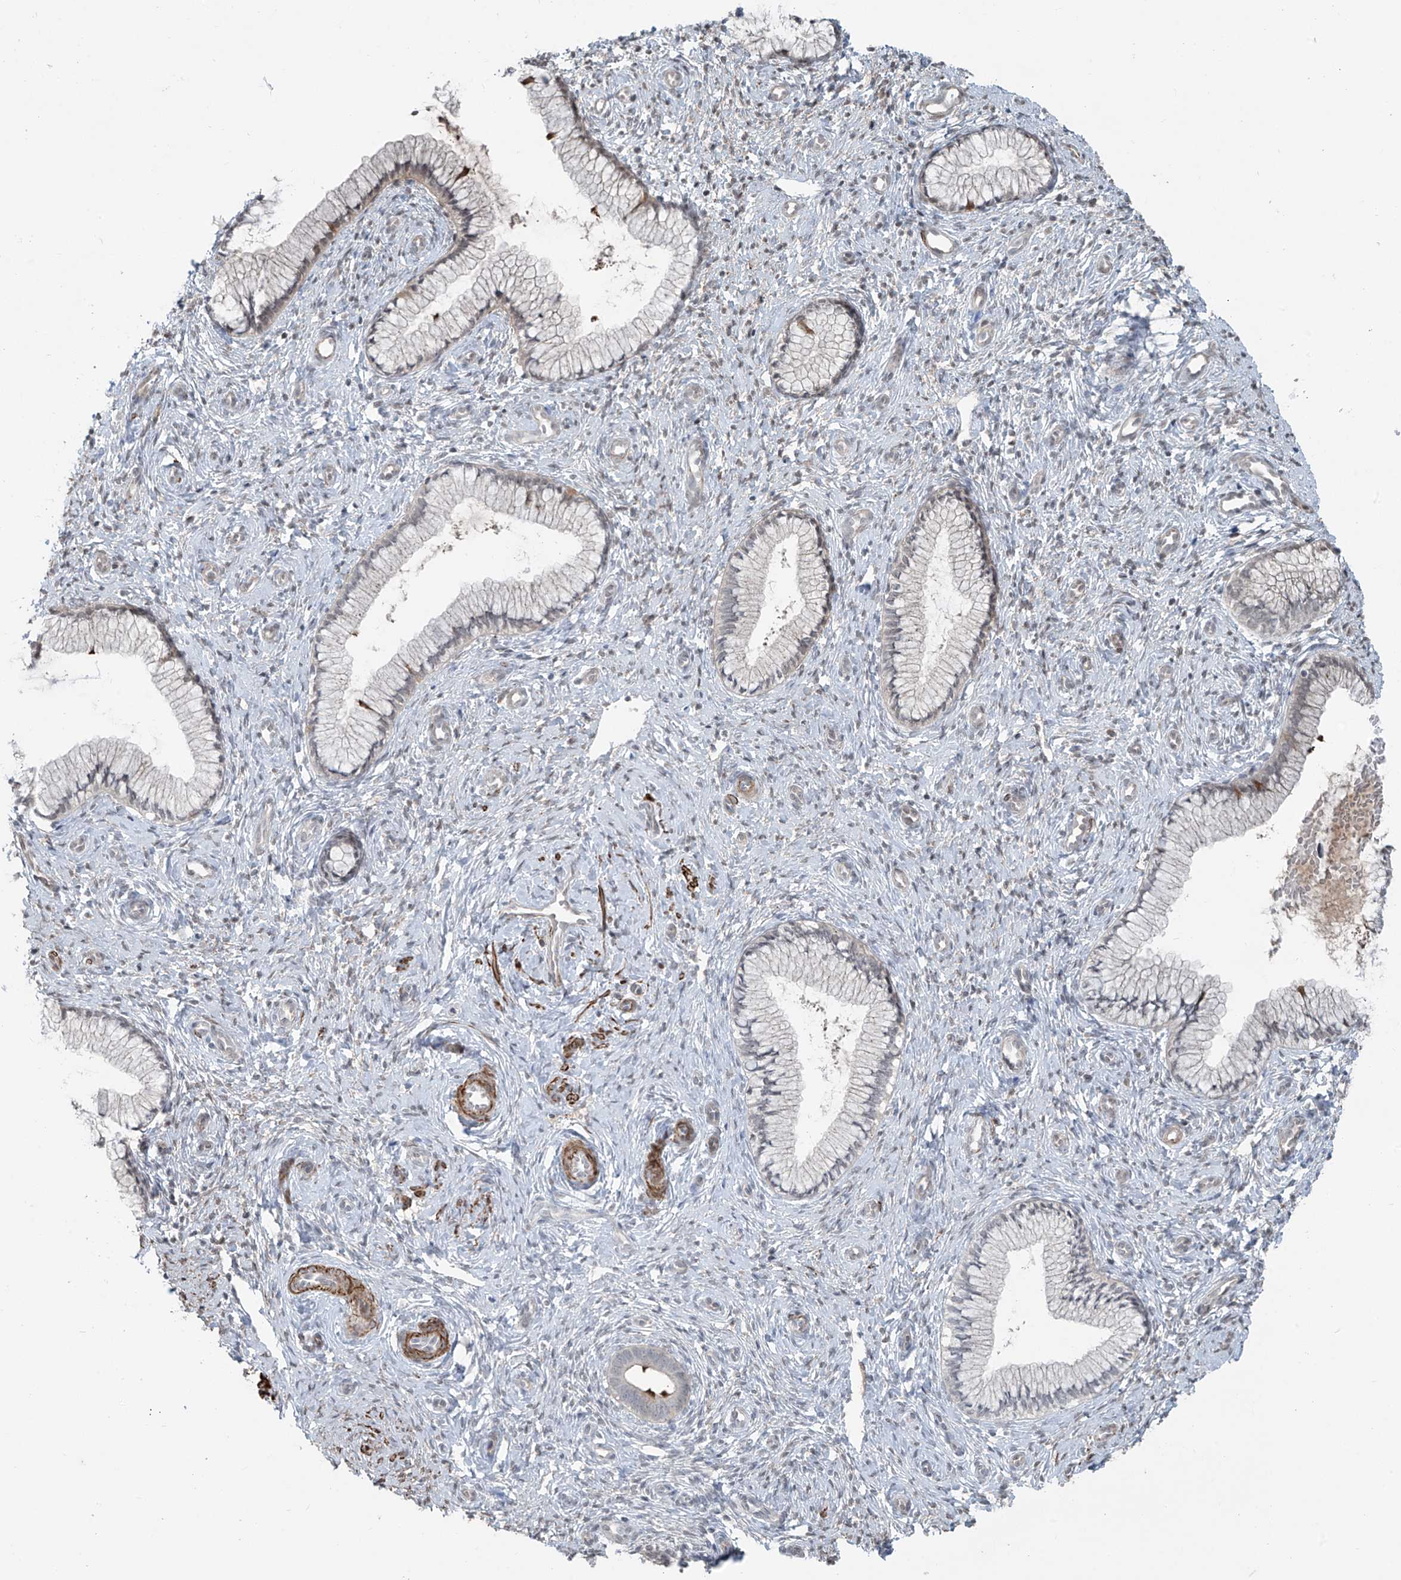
{"staining": {"intensity": "negative", "quantity": "none", "location": "none"}, "tissue": "cervix", "cell_type": "Glandular cells", "image_type": "normal", "snomed": [{"axis": "morphology", "description": "Normal tissue, NOS"}, {"axis": "topography", "description": "Cervix"}], "caption": "An immunohistochemistry (IHC) micrograph of unremarkable cervix is shown. There is no staining in glandular cells of cervix.", "gene": "RASGEF1A", "patient": {"sex": "female", "age": 27}}